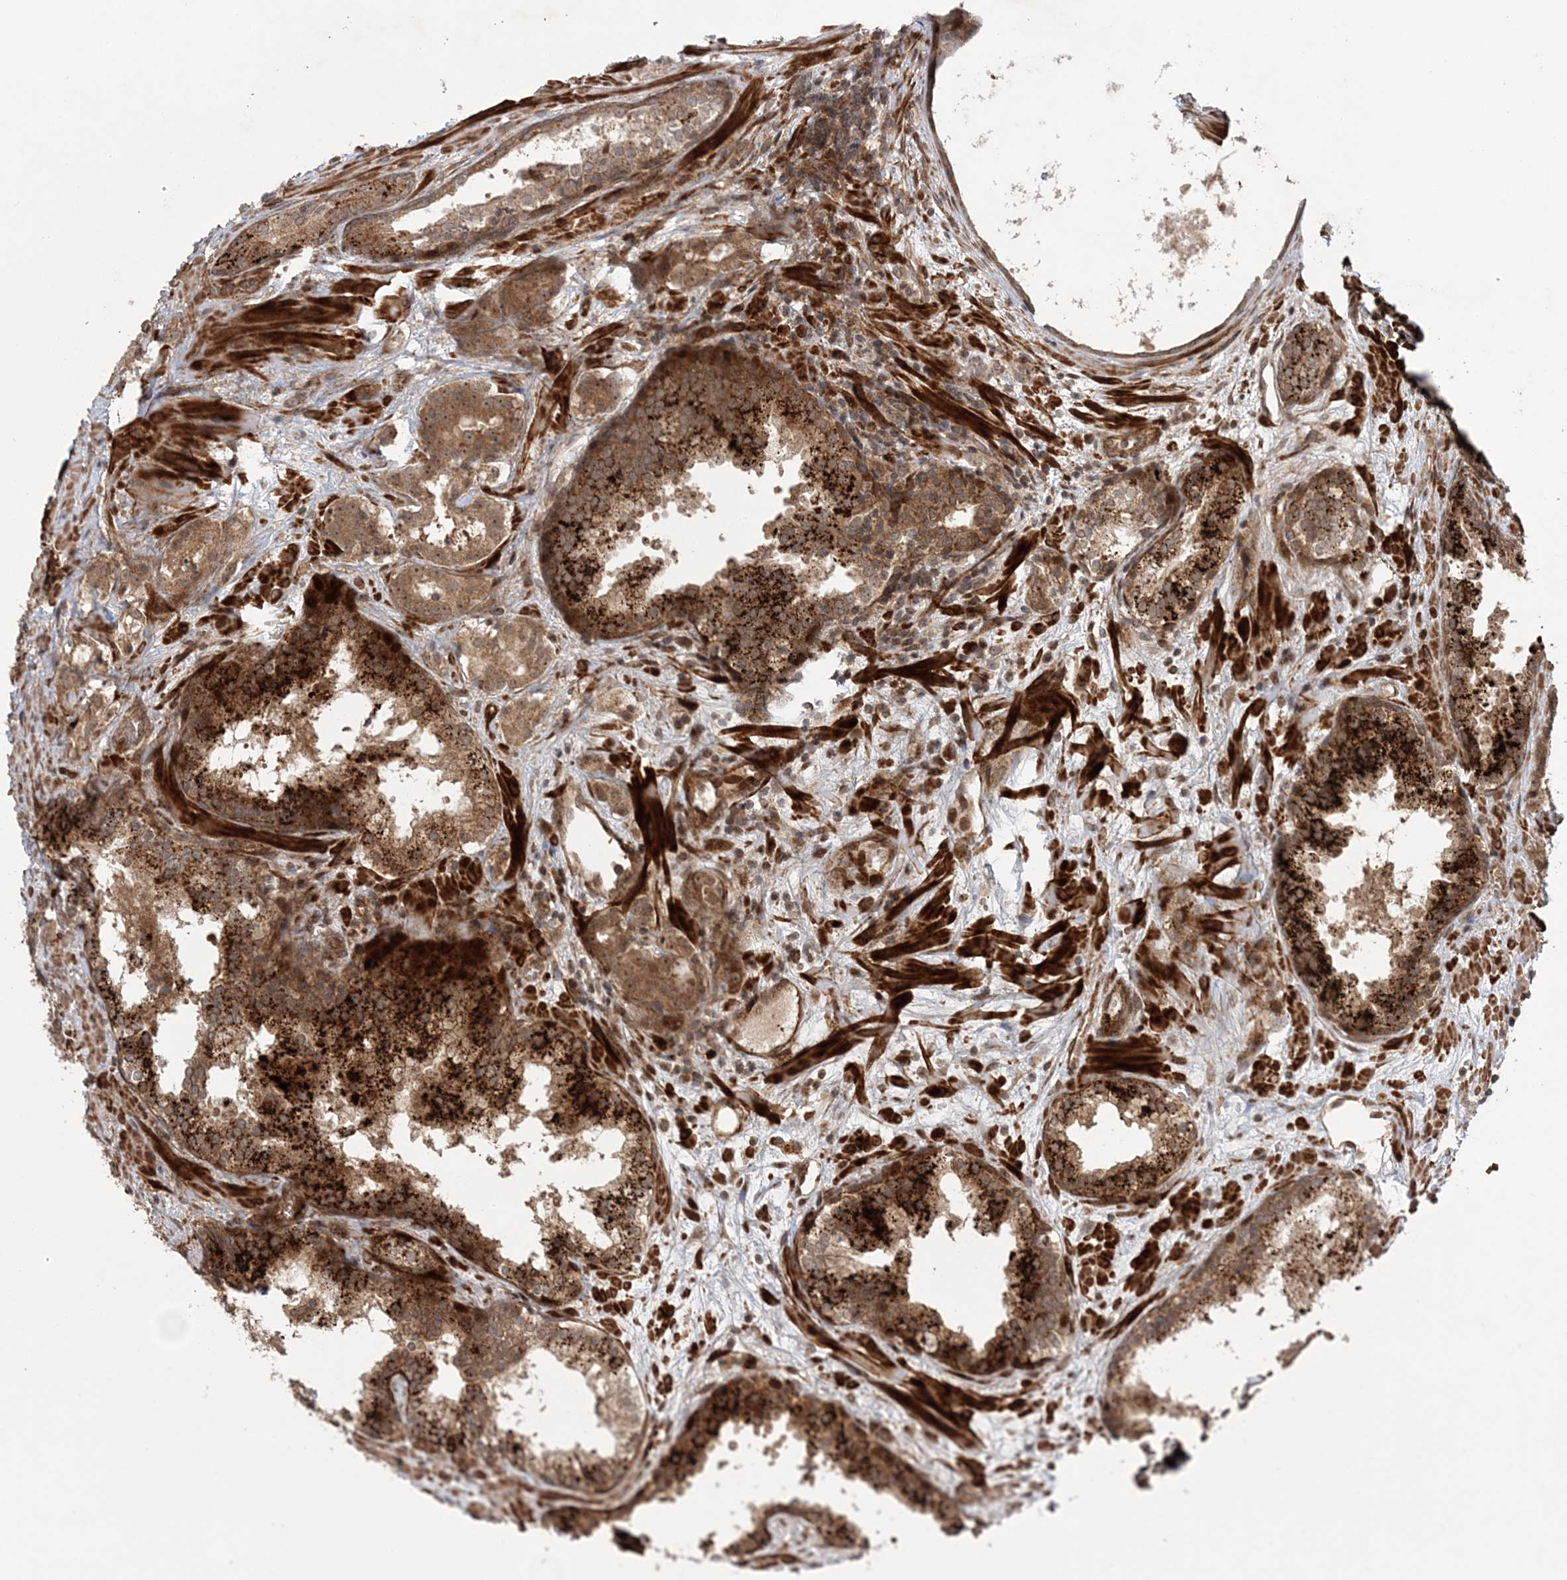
{"staining": {"intensity": "moderate", "quantity": ">75%", "location": "cytoplasmic/membranous"}, "tissue": "prostate cancer", "cell_type": "Tumor cells", "image_type": "cancer", "snomed": [{"axis": "morphology", "description": "Adenocarcinoma, High grade"}, {"axis": "topography", "description": "Prostate"}], "caption": "Immunohistochemistry image of neoplastic tissue: human prostate high-grade adenocarcinoma stained using IHC displays medium levels of moderate protein expression localized specifically in the cytoplasmic/membranous of tumor cells, appearing as a cytoplasmic/membranous brown color.", "gene": "UBTD2", "patient": {"sex": "male", "age": 57}}